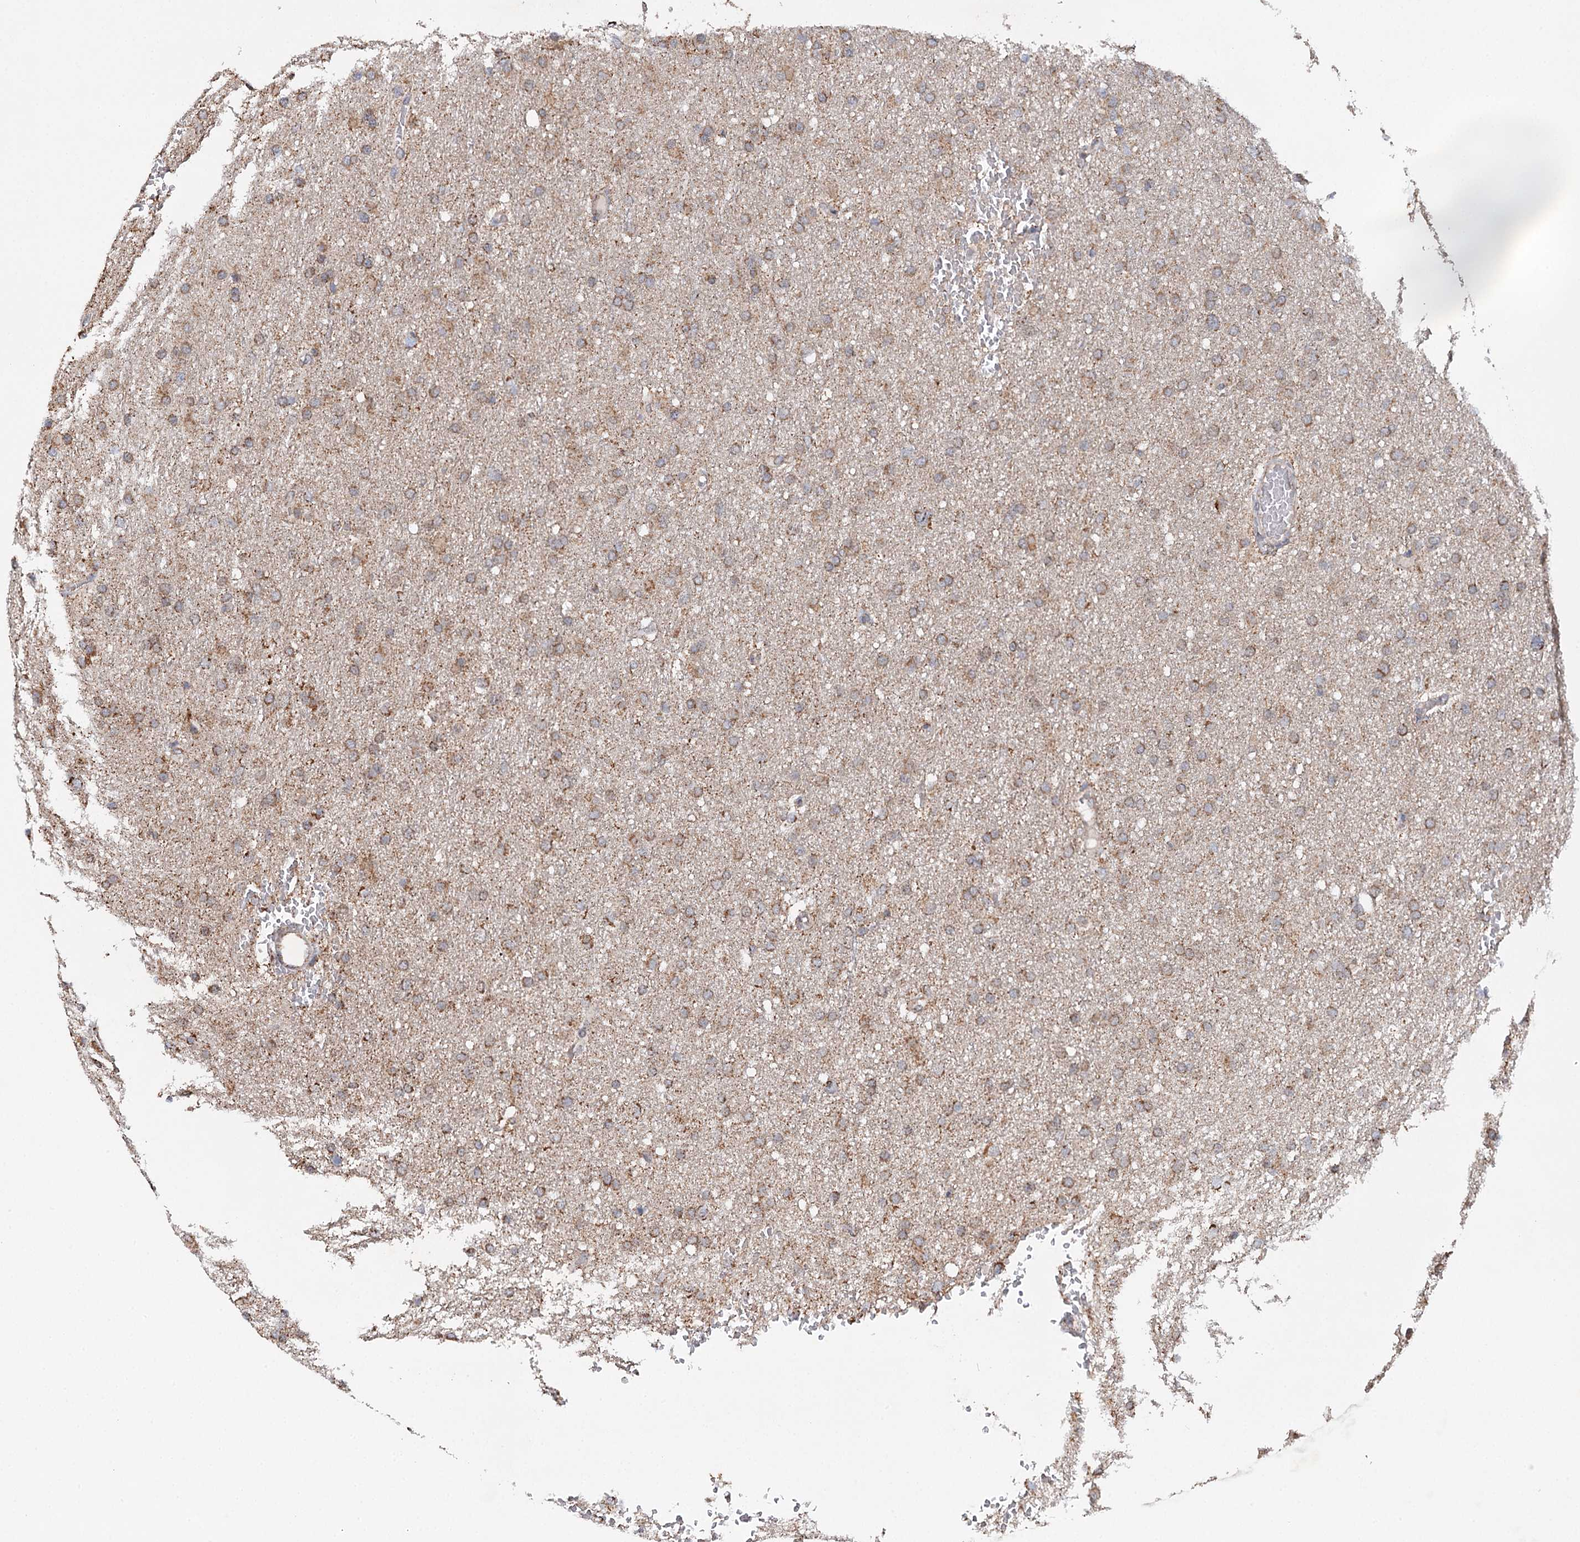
{"staining": {"intensity": "moderate", "quantity": ">75%", "location": "cytoplasmic/membranous"}, "tissue": "glioma", "cell_type": "Tumor cells", "image_type": "cancer", "snomed": [{"axis": "morphology", "description": "Glioma, malignant, High grade"}, {"axis": "topography", "description": "Cerebral cortex"}], "caption": "Tumor cells demonstrate moderate cytoplasmic/membranous staining in approximately >75% of cells in malignant glioma (high-grade).", "gene": "PIK3CB", "patient": {"sex": "female", "age": 36}}